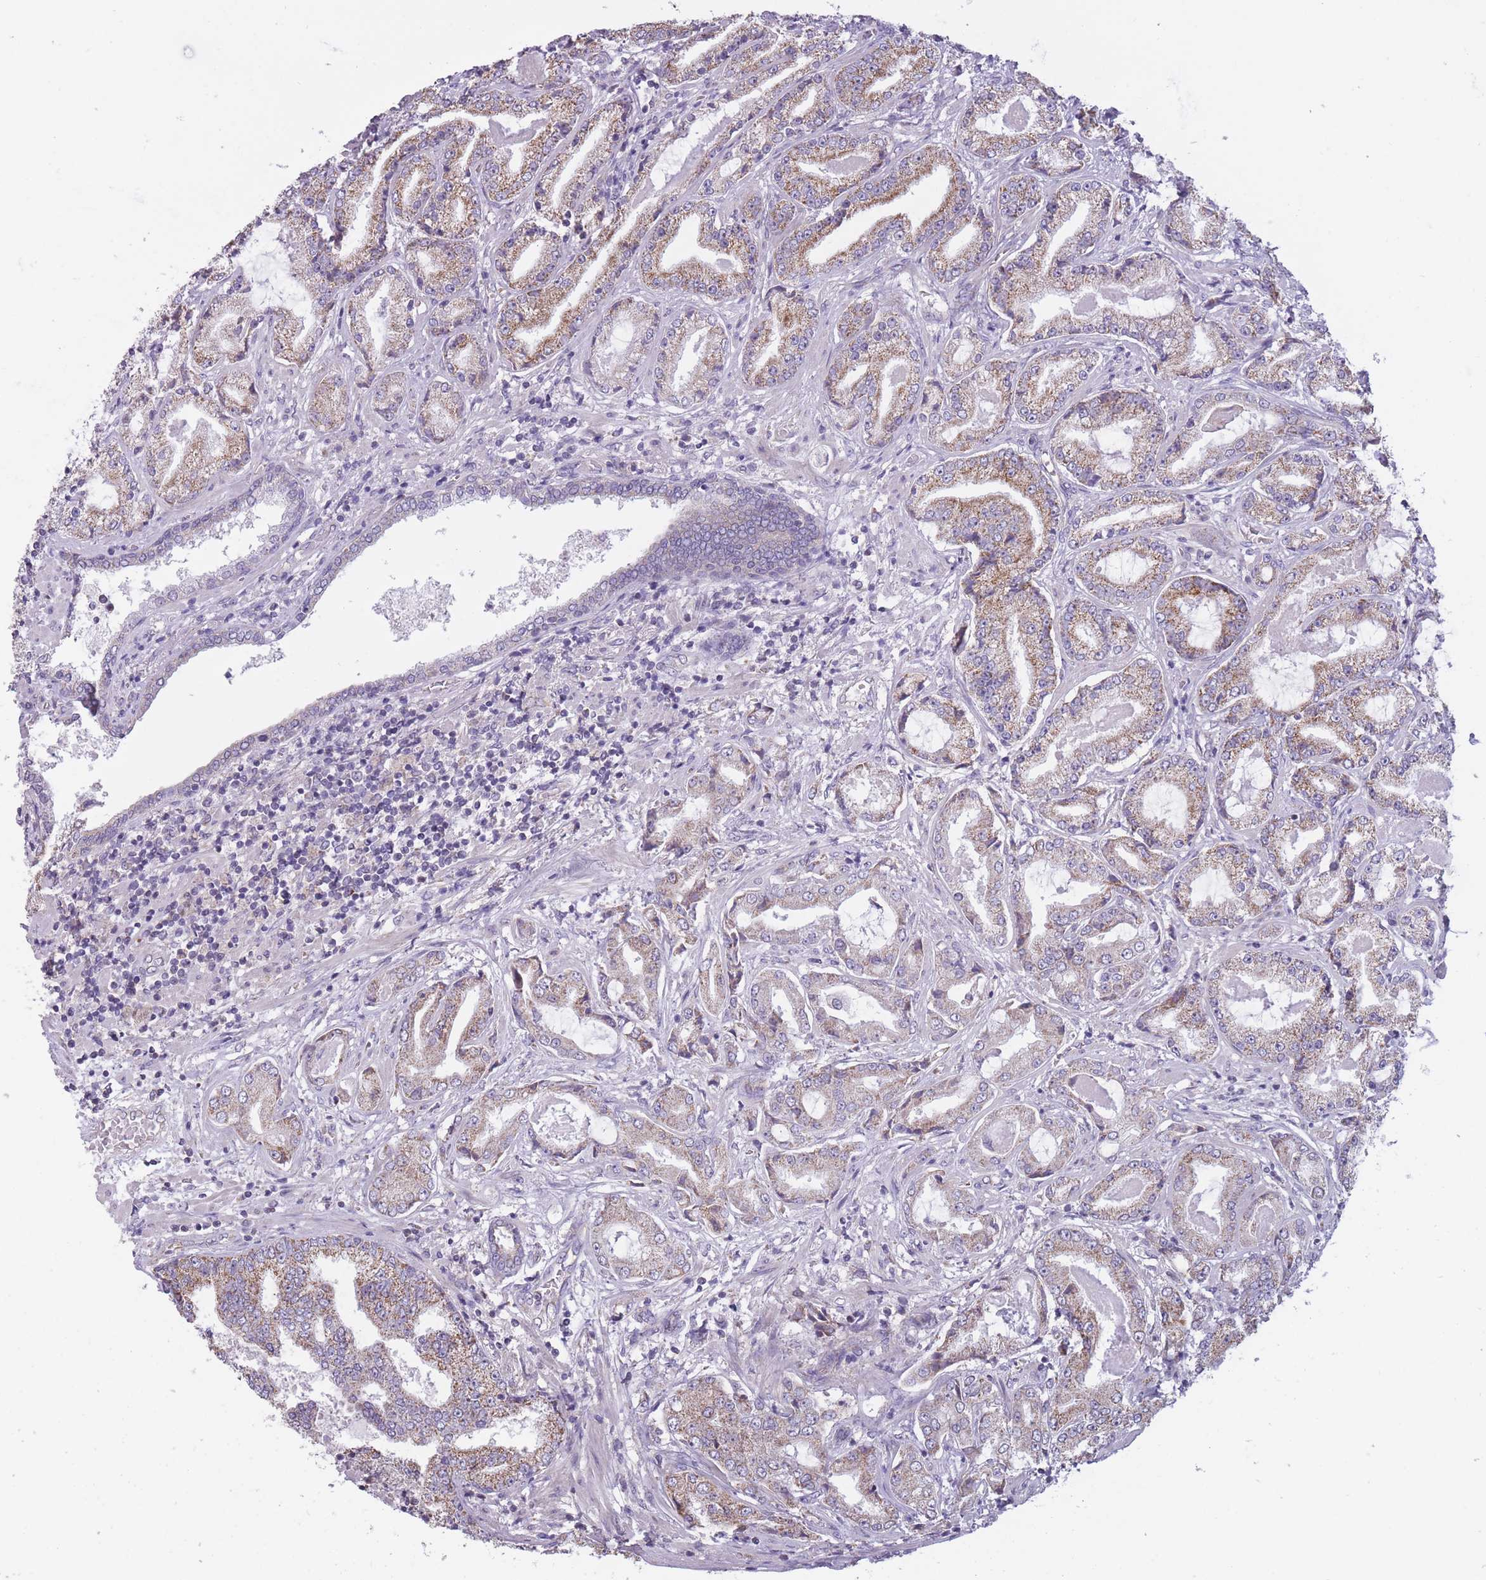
{"staining": {"intensity": "moderate", "quantity": "25%-75%", "location": "cytoplasmic/membranous"}, "tissue": "prostate cancer", "cell_type": "Tumor cells", "image_type": "cancer", "snomed": [{"axis": "morphology", "description": "Adenocarcinoma, High grade"}, {"axis": "topography", "description": "Prostate"}], "caption": "The immunohistochemical stain labels moderate cytoplasmic/membranous positivity in tumor cells of prostate adenocarcinoma (high-grade) tissue. The staining was performed using DAB (3,3'-diaminobenzidine) to visualize the protein expression in brown, while the nuclei were stained in blue with hematoxylin (Magnification: 20x).", "gene": "MRPS18C", "patient": {"sex": "male", "age": 68}}